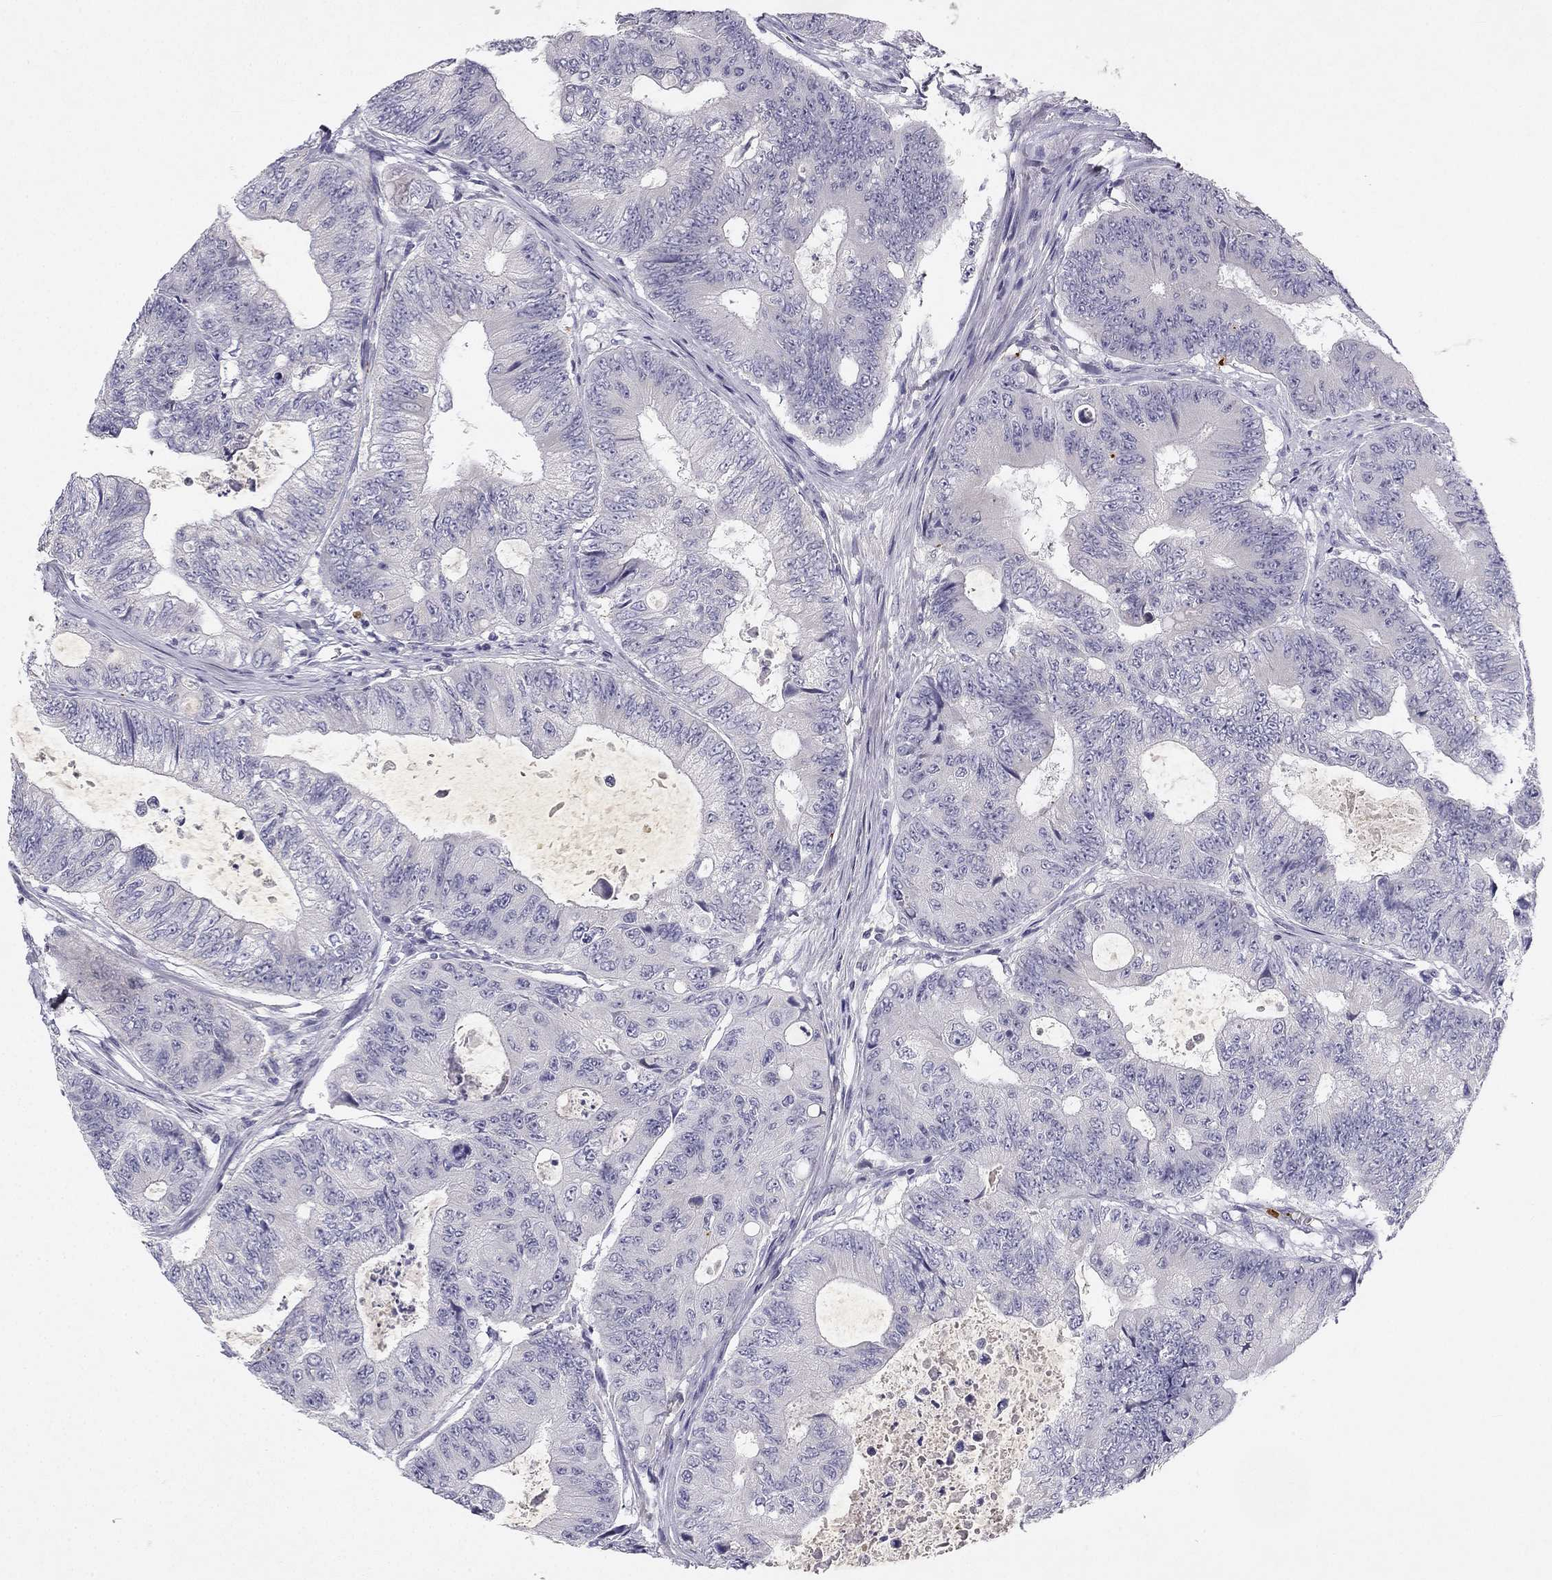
{"staining": {"intensity": "negative", "quantity": "none", "location": "none"}, "tissue": "colorectal cancer", "cell_type": "Tumor cells", "image_type": "cancer", "snomed": [{"axis": "morphology", "description": "Adenocarcinoma, NOS"}, {"axis": "topography", "description": "Colon"}], "caption": "Tumor cells show no significant protein staining in adenocarcinoma (colorectal).", "gene": "SLC6A4", "patient": {"sex": "female", "age": 48}}